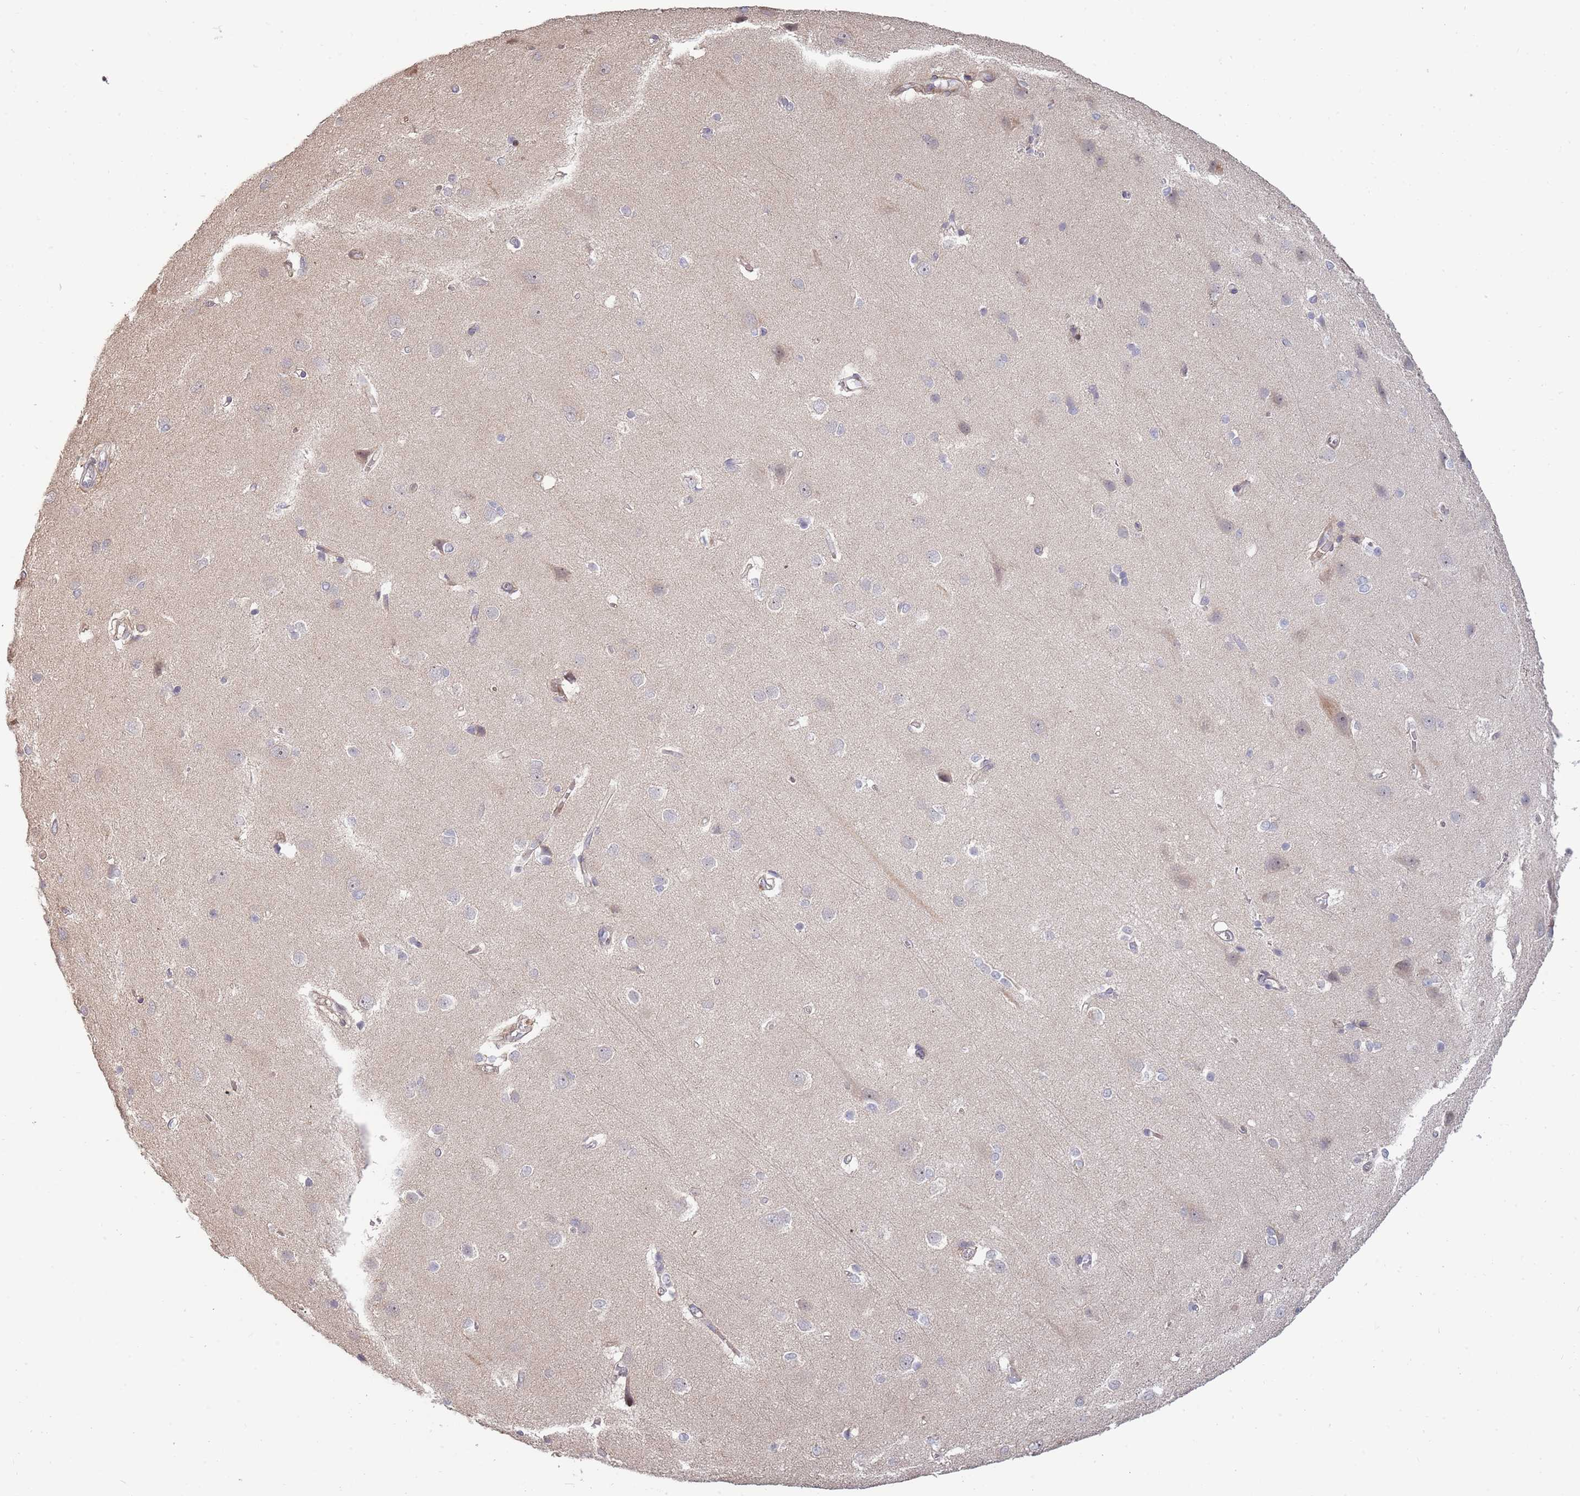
{"staining": {"intensity": "negative", "quantity": "none", "location": "none"}, "tissue": "cerebral cortex", "cell_type": "Endothelial cells", "image_type": "normal", "snomed": [{"axis": "morphology", "description": "Normal tissue, NOS"}, {"axis": "topography", "description": "Cerebral cortex"}], "caption": "An immunohistochemistry (IHC) photomicrograph of normal cerebral cortex is shown. There is no staining in endothelial cells of cerebral cortex. Brightfield microscopy of immunohistochemistry stained with DAB (3,3'-diaminobenzidine) (brown) and hematoxylin (blue), captured at high magnification.", "gene": "SYNDIG1L", "patient": {"sex": "male", "age": 37}}